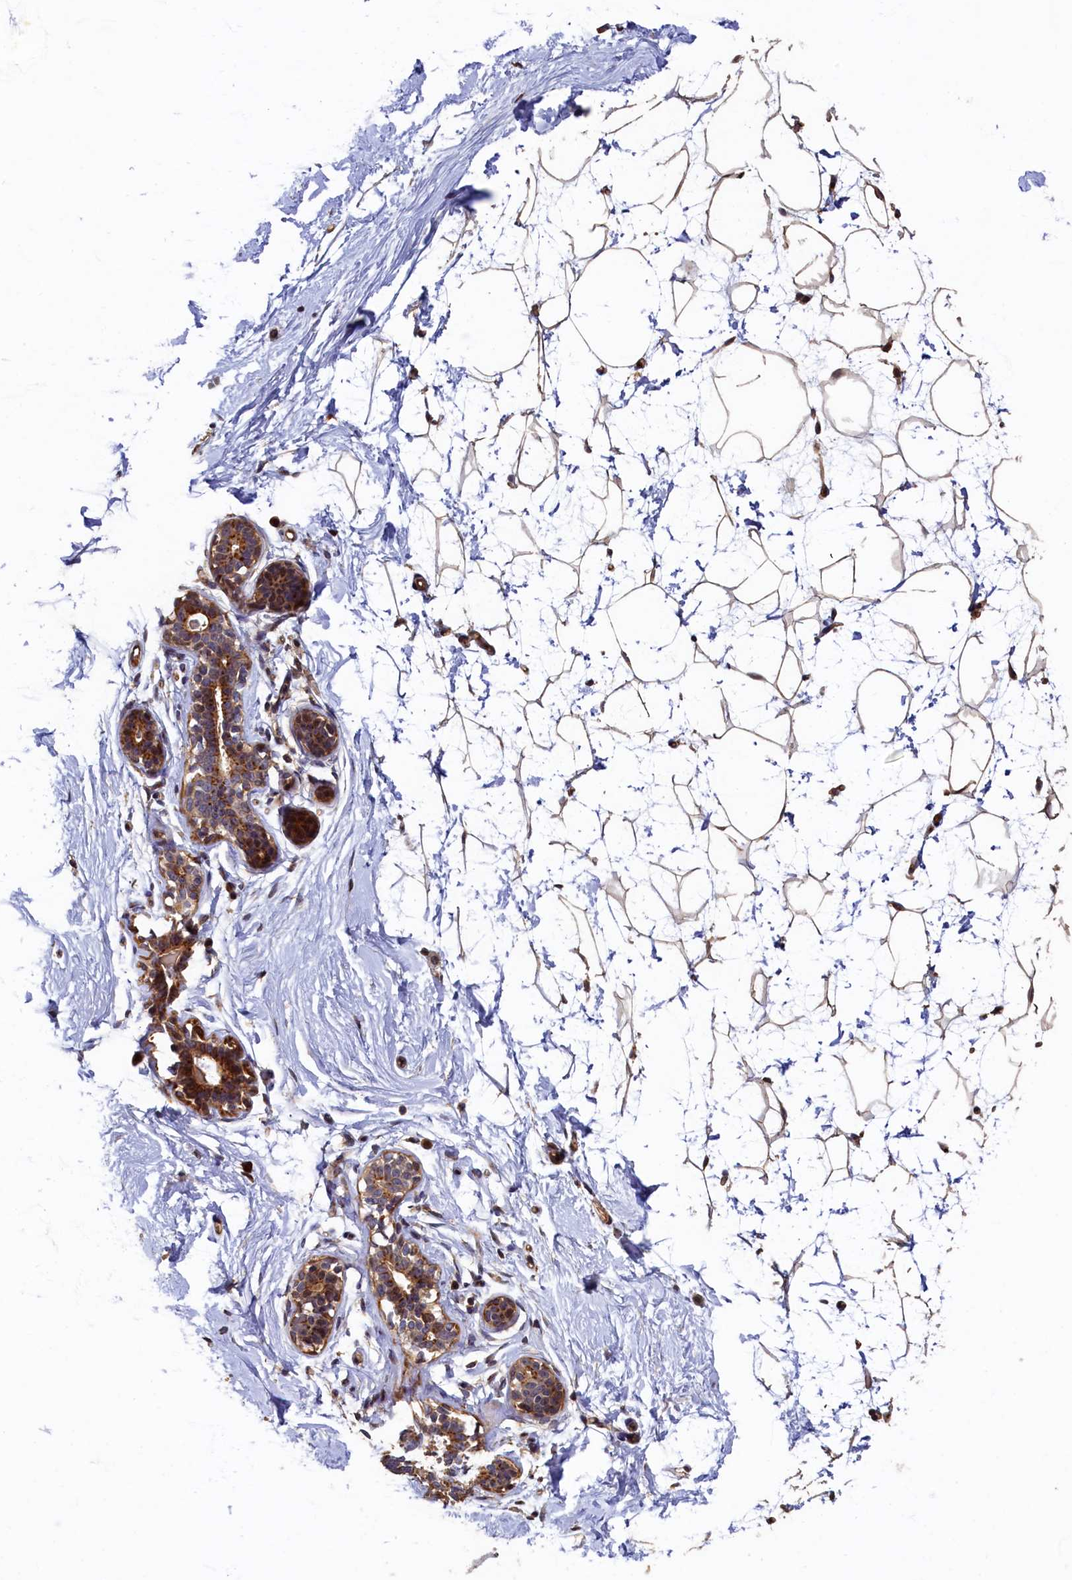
{"staining": {"intensity": "moderate", "quantity": ">75%", "location": "cytoplasmic/membranous"}, "tissue": "breast", "cell_type": "Adipocytes", "image_type": "normal", "snomed": [{"axis": "morphology", "description": "Normal tissue, NOS"}, {"axis": "morphology", "description": "Adenoma, NOS"}, {"axis": "topography", "description": "Breast"}], "caption": "Immunohistochemistry (IHC) (DAB) staining of normal breast displays moderate cytoplasmic/membranous protein positivity in approximately >75% of adipocytes. (Stains: DAB in brown, nuclei in blue, Microscopy: brightfield microscopy at high magnification).", "gene": "TMEM181", "patient": {"sex": "female", "age": 23}}